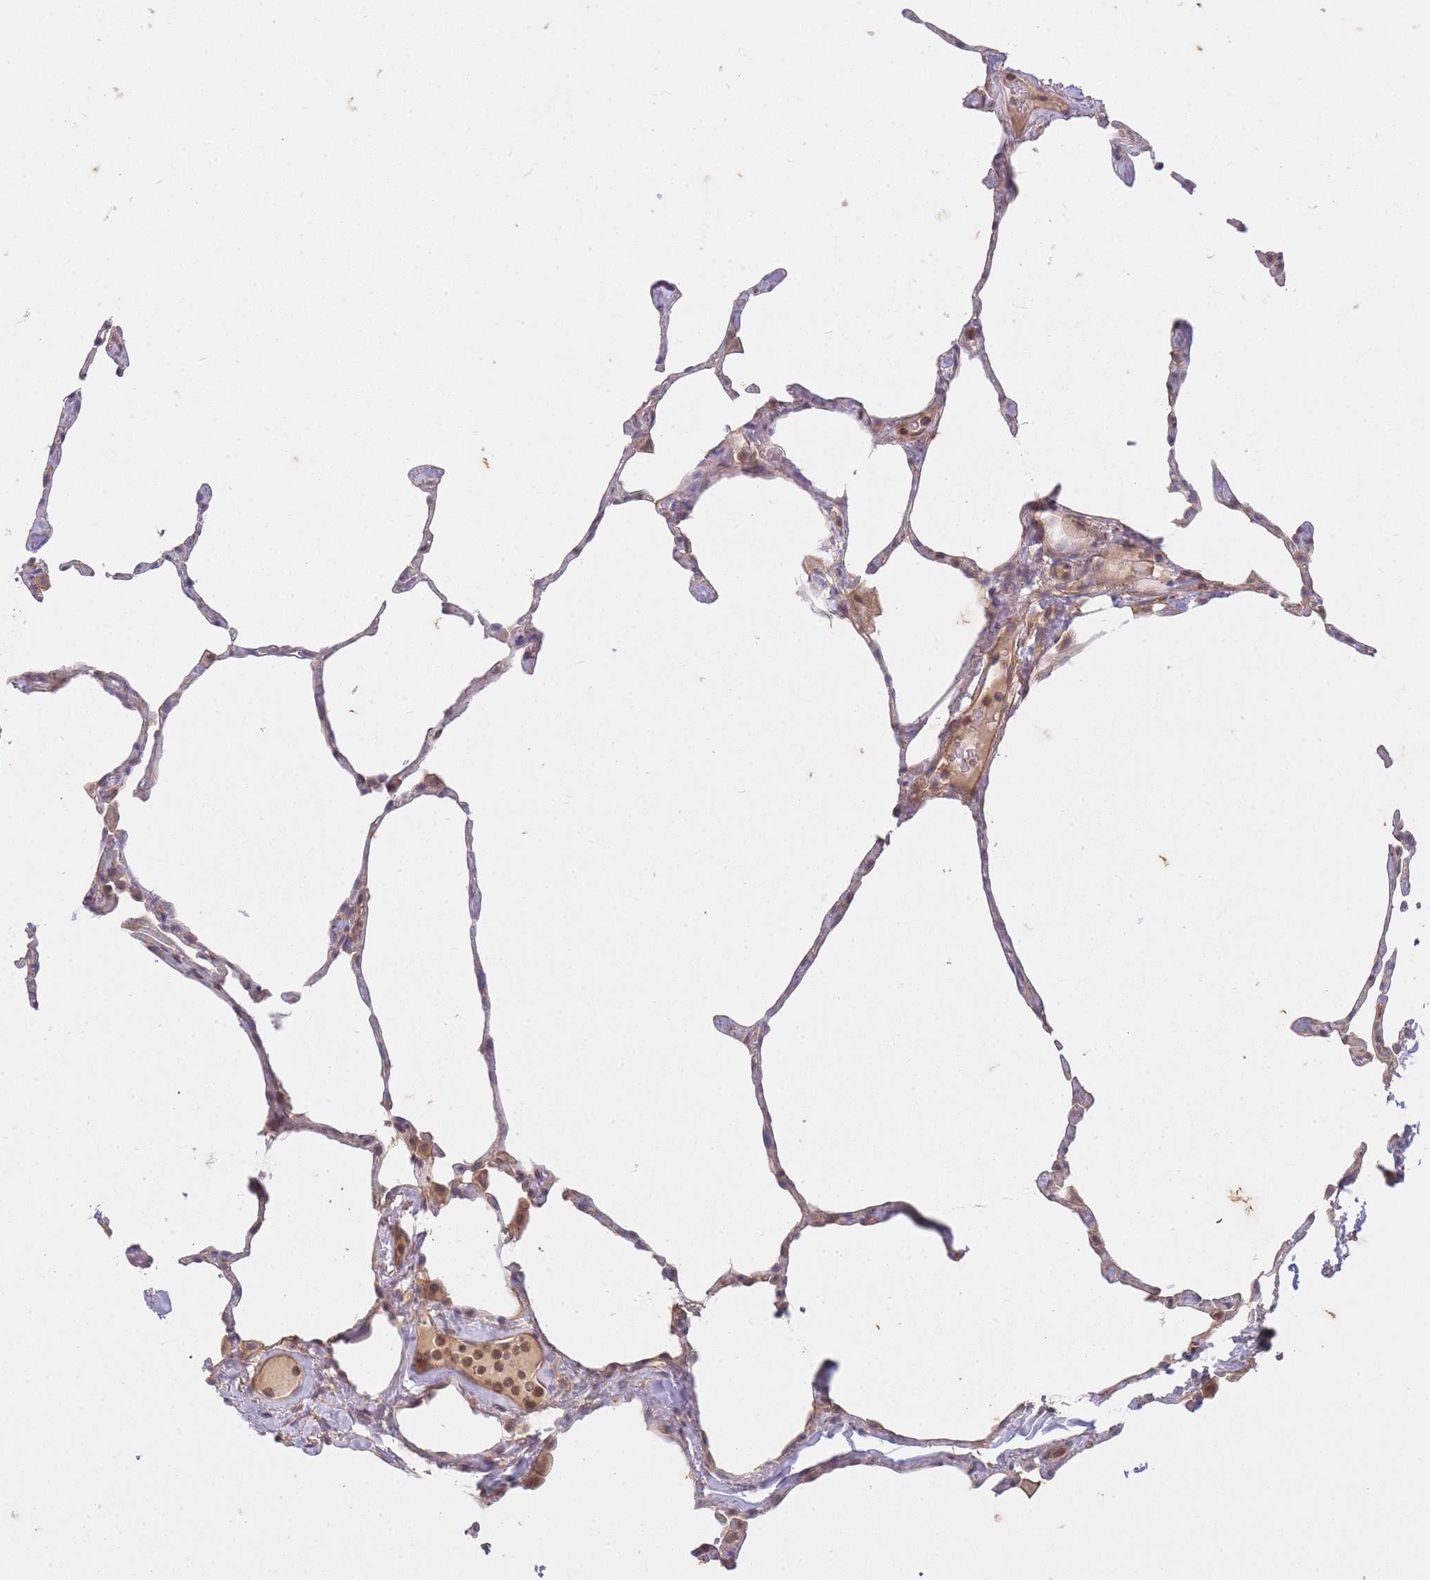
{"staining": {"intensity": "weak", "quantity": "25%-75%", "location": "cytoplasmic/membranous"}, "tissue": "lung", "cell_type": "Alveolar cells", "image_type": "normal", "snomed": [{"axis": "morphology", "description": "Normal tissue, NOS"}, {"axis": "topography", "description": "Lung"}], "caption": "DAB immunohistochemical staining of benign human lung shows weak cytoplasmic/membranous protein expression in approximately 25%-75% of alveolar cells.", "gene": "ST8SIA4", "patient": {"sex": "male", "age": 65}}